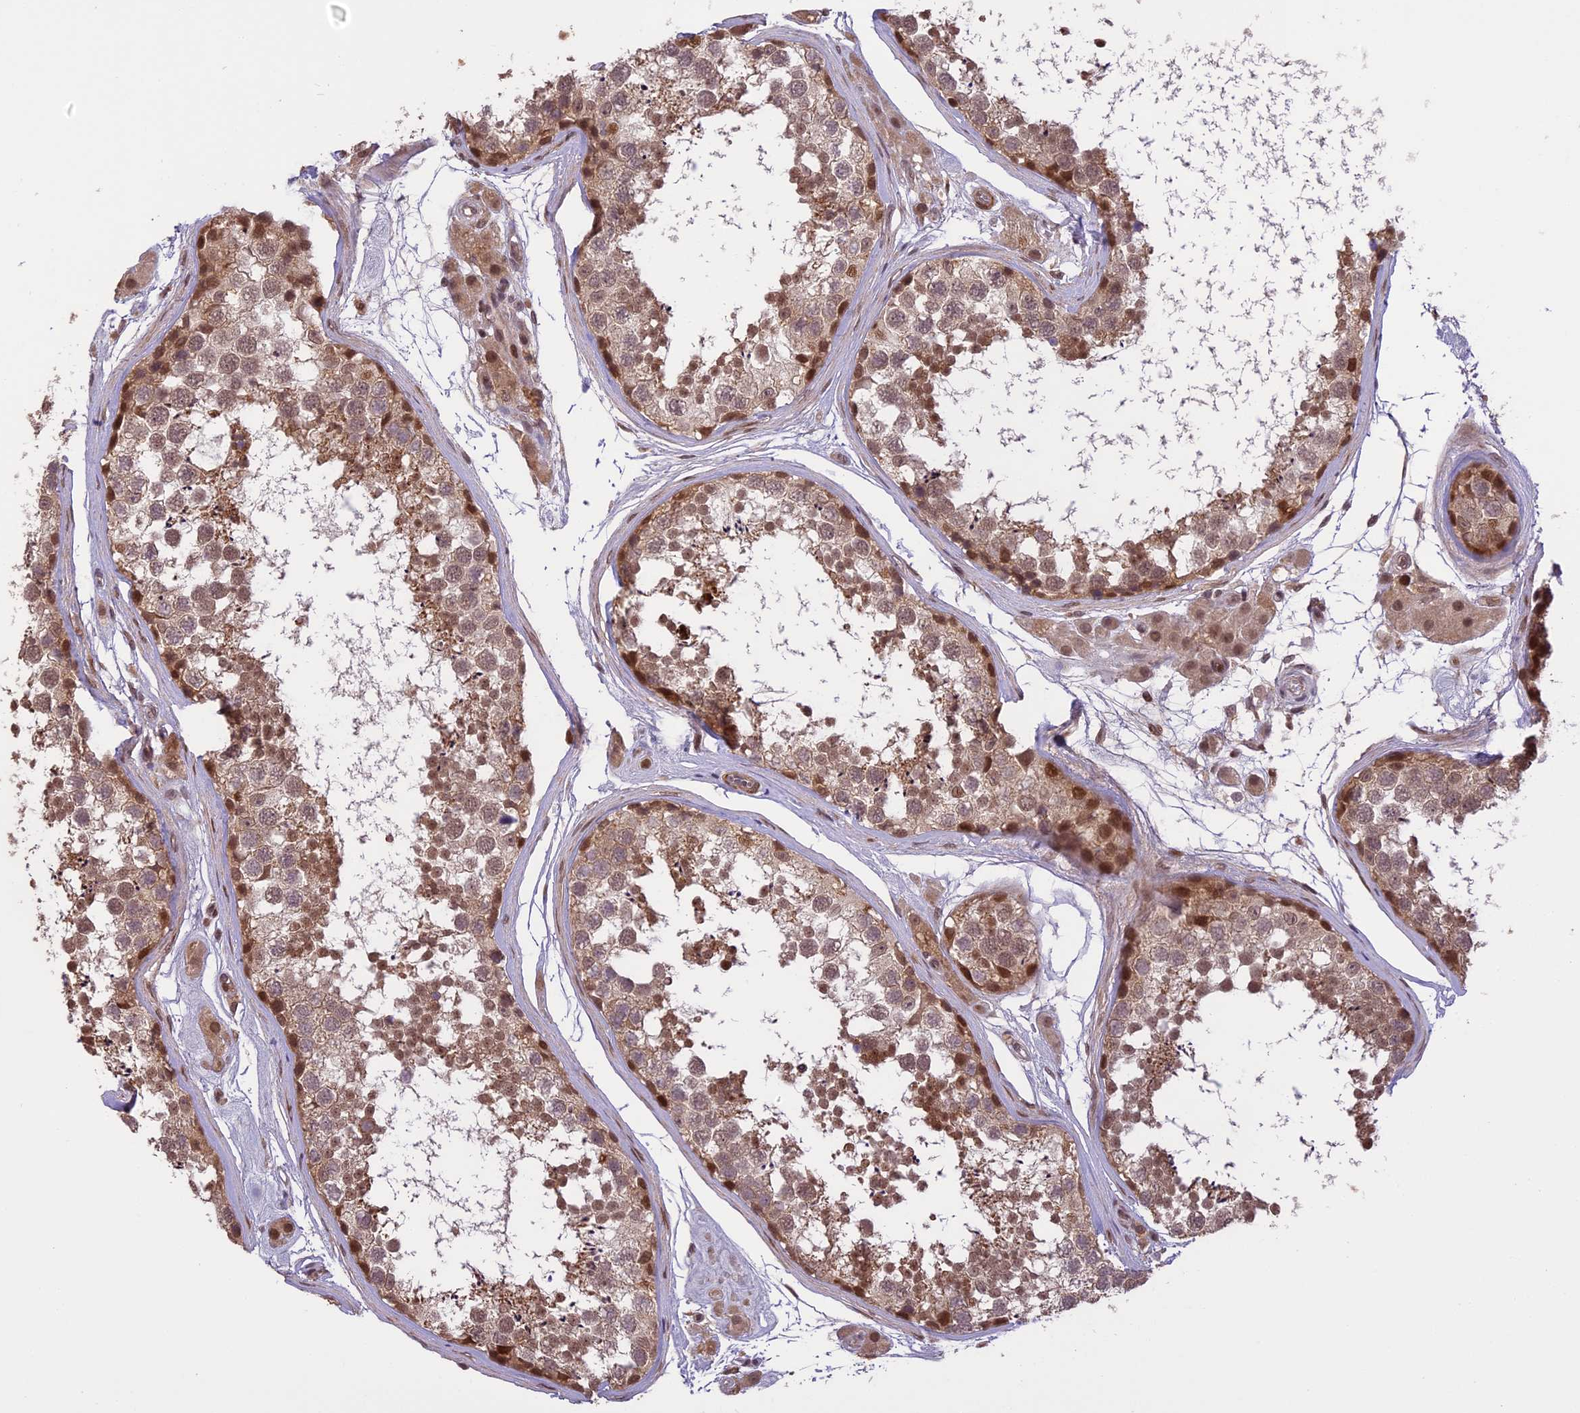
{"staining": {"intensity": "moderate", "quantity": "25%-75%", "location": "cytoplasmic/membranous,nuclear"}, "tissue": "testis", "cell_type": "Cells in seminiferous ducts", "image_type": "normal", "snomed": [{"axis": "morphology", "description": "Normal tissue, NOS"}, {"axis": "topography", "description": "Testis"}], "caption": "Immunohistochemistry of benign testis demonstrates medium levels of moderate cytoplasmic/membranous,nuclear positivity in about 25%-75% of cells in seminiferous ducts.", "gene": "PRELID2", "patient": {"sex": "male", "age": 56}}